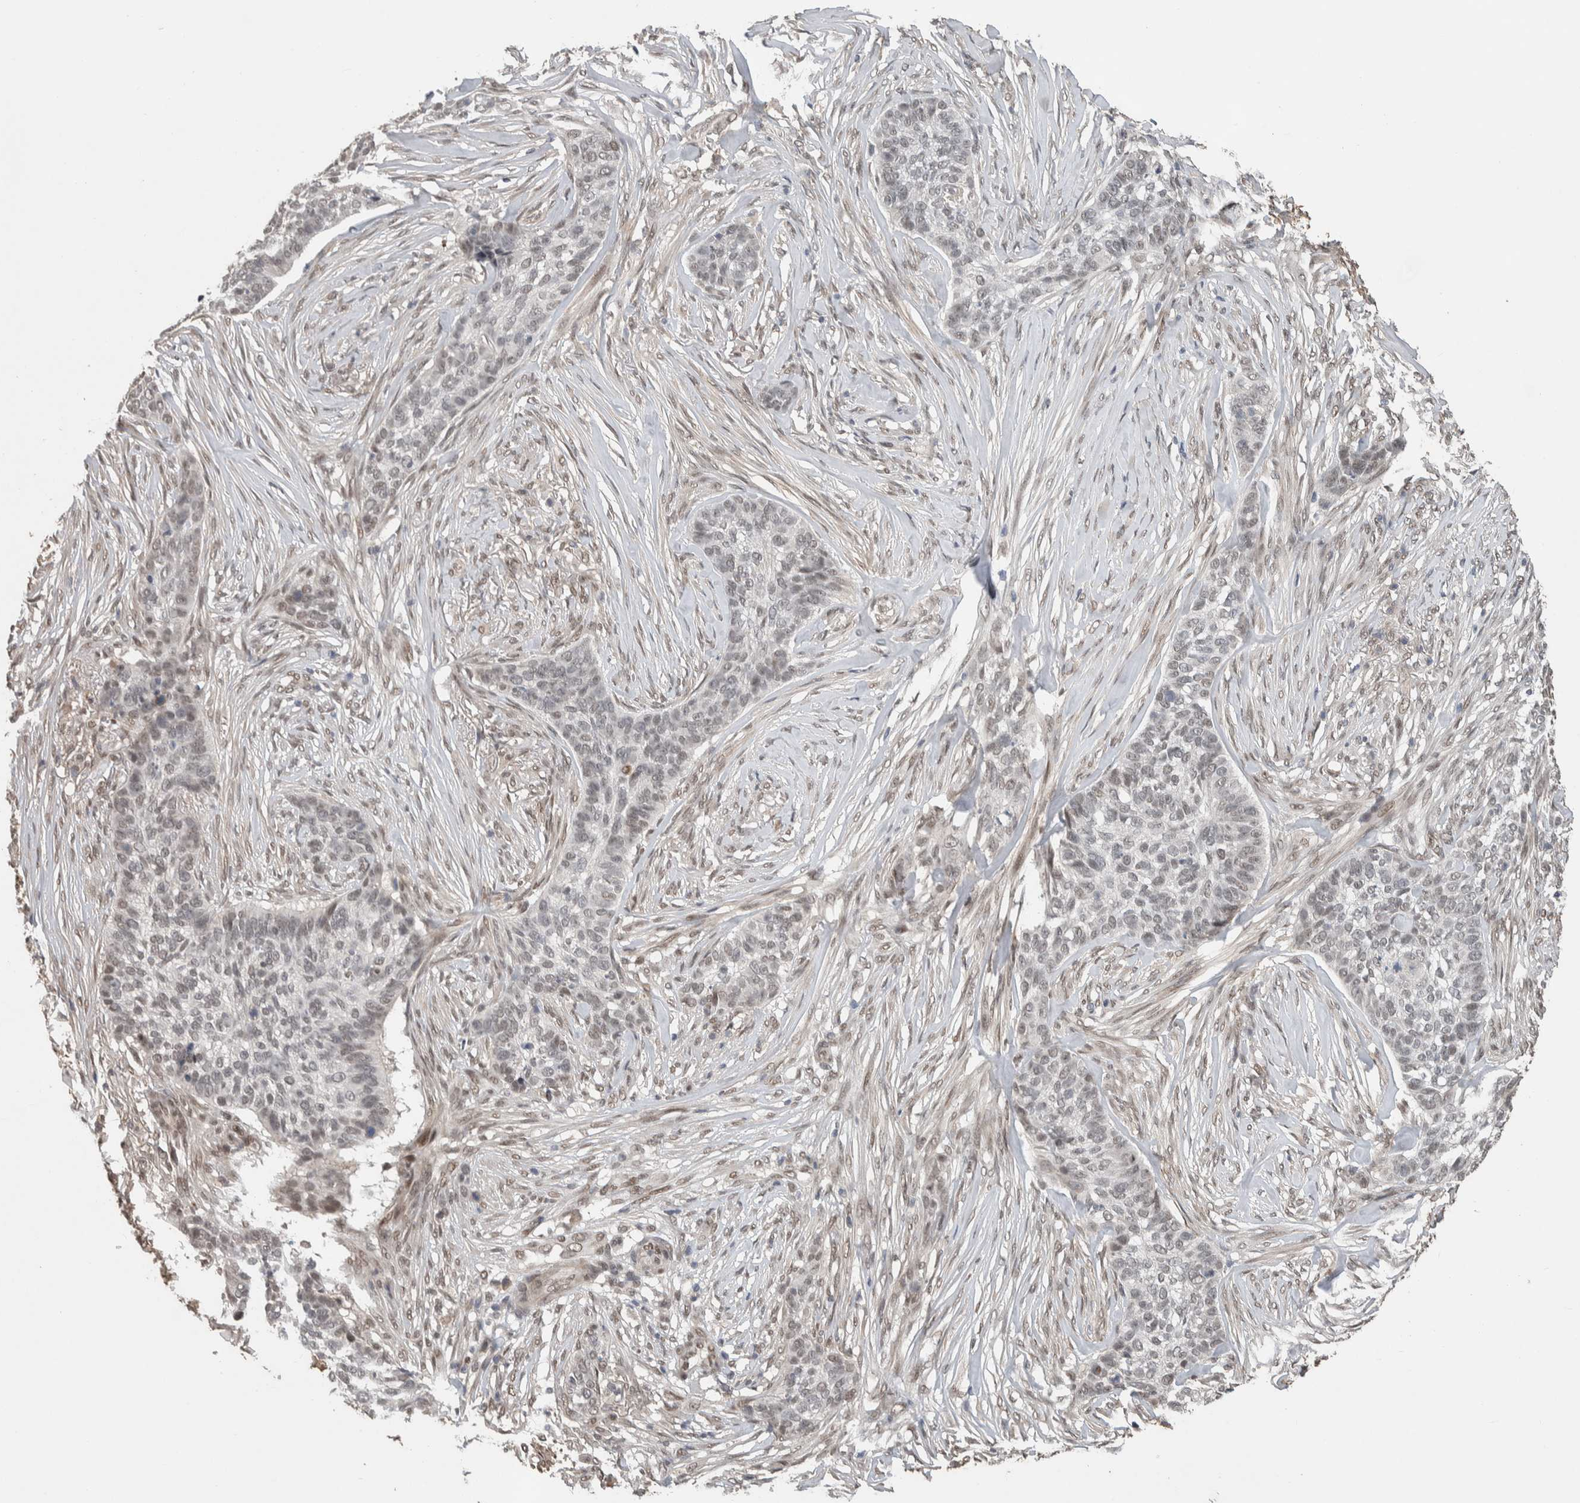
{"staining": {"intensity": "weak", "quantity": "<25%", "location": "nuclear"}, "tissue": "skin cancer", "cell_type": "Tumor cells", "image_type": "cancer", "snomed": [{"axis": "morphology", "description": "Basal cell carcinoma"}, {"axis": "topography", "description": "Skin"}], "caption": "Skin basal cell carcinoma was stained to show a protein in brown. There is no significant staining in tumor cells.", "gene": "CYSRT1", "patient": {"sex": "male", "age": 85}}